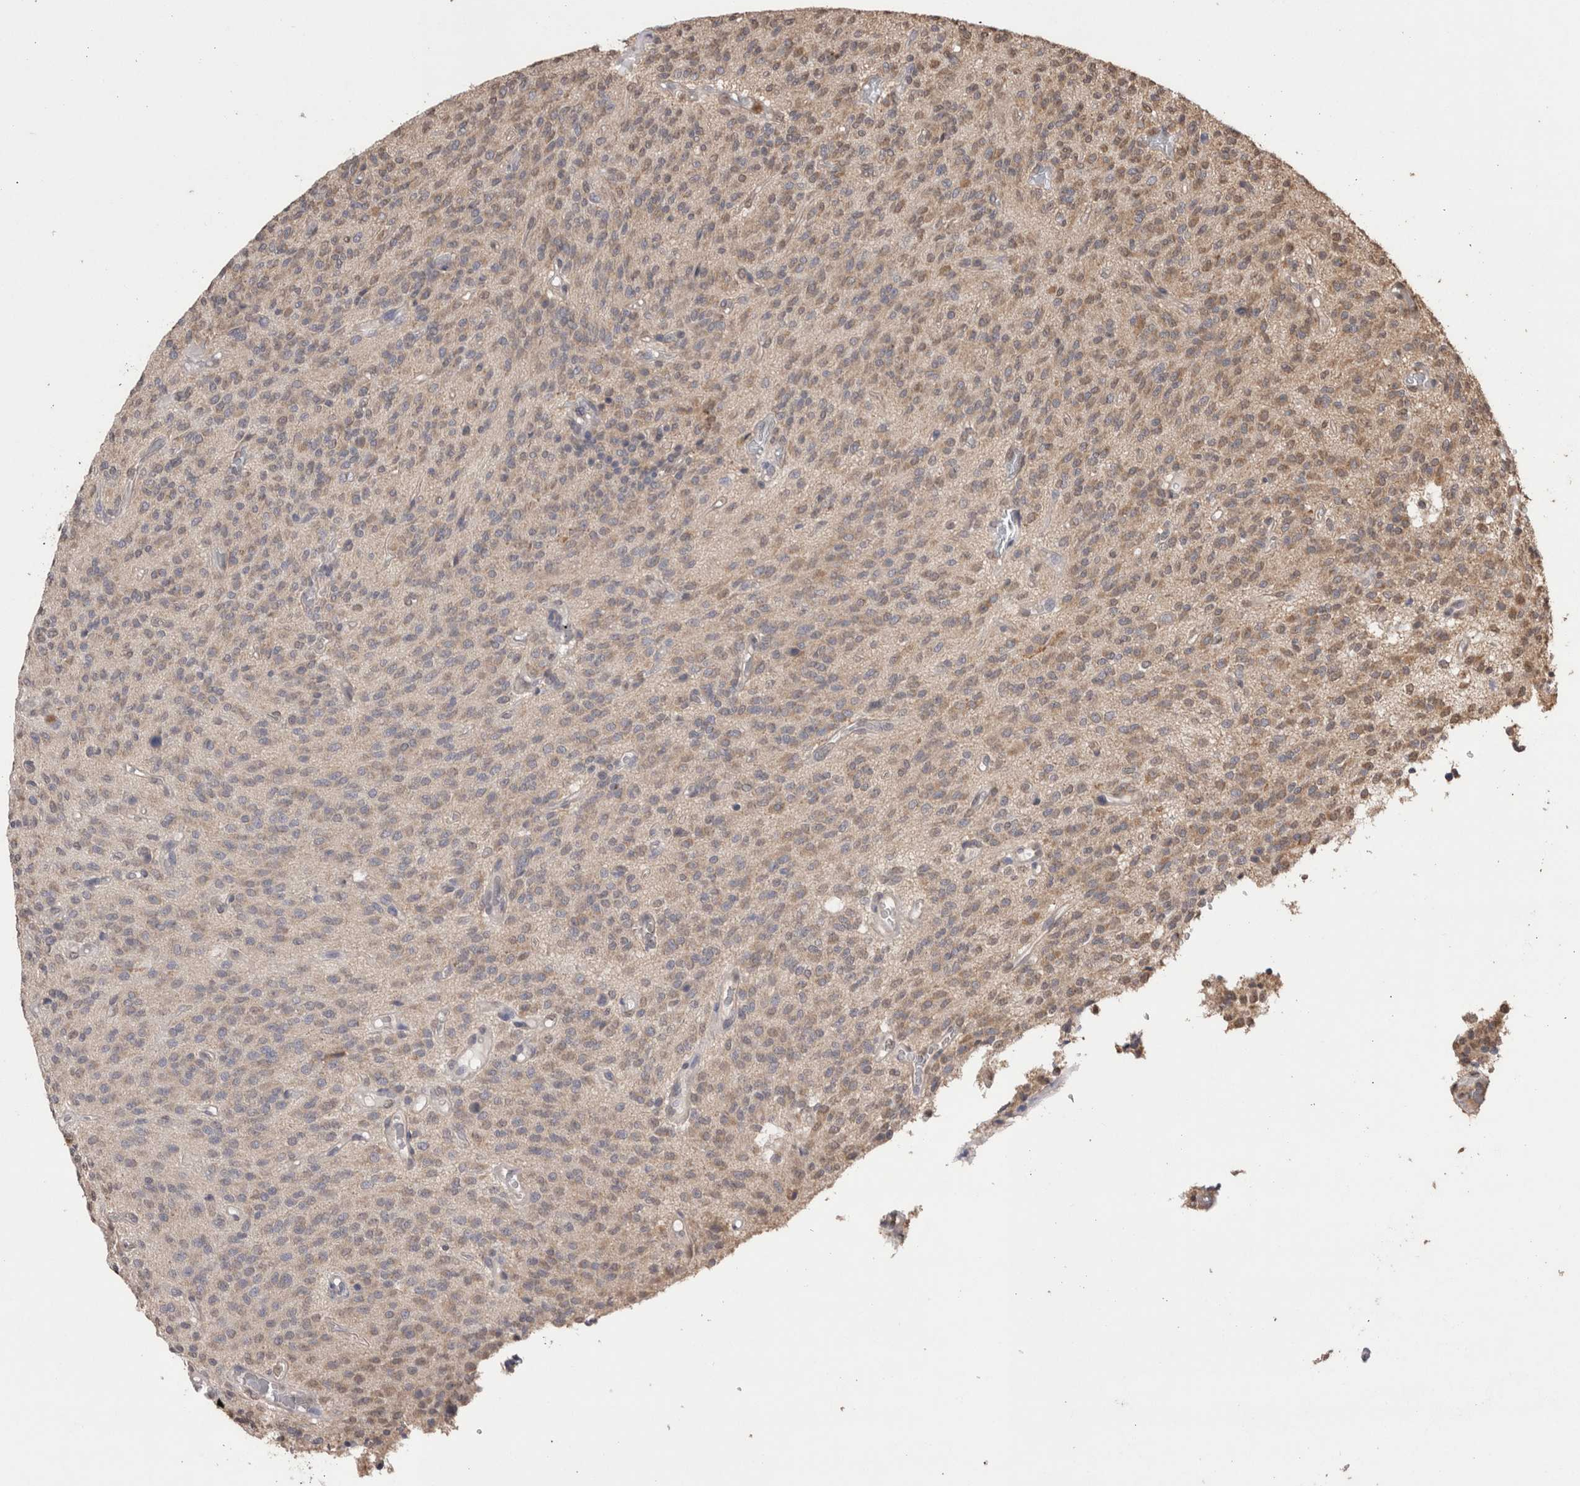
{"staining": {"intensity": "weak", "quantity": "25%-75%", "location": "cytoplasmic/membranous"}, "tissue": "glioma", "cell_type": "Tumor cells", "image_type": "cancer", "snomed": [{"axis": "morphology", "description": "Glioma, malignant, High grade"}, {"axis": "topography", "description": "Brain"}], "caption": "Weak cytoplasmic/membranous positivity is seen in about 25%-75% of tumor cells in high-grade glioma (malignant).", "gene": "GRK5", "patient": {"sex": "male", "age": 34}}